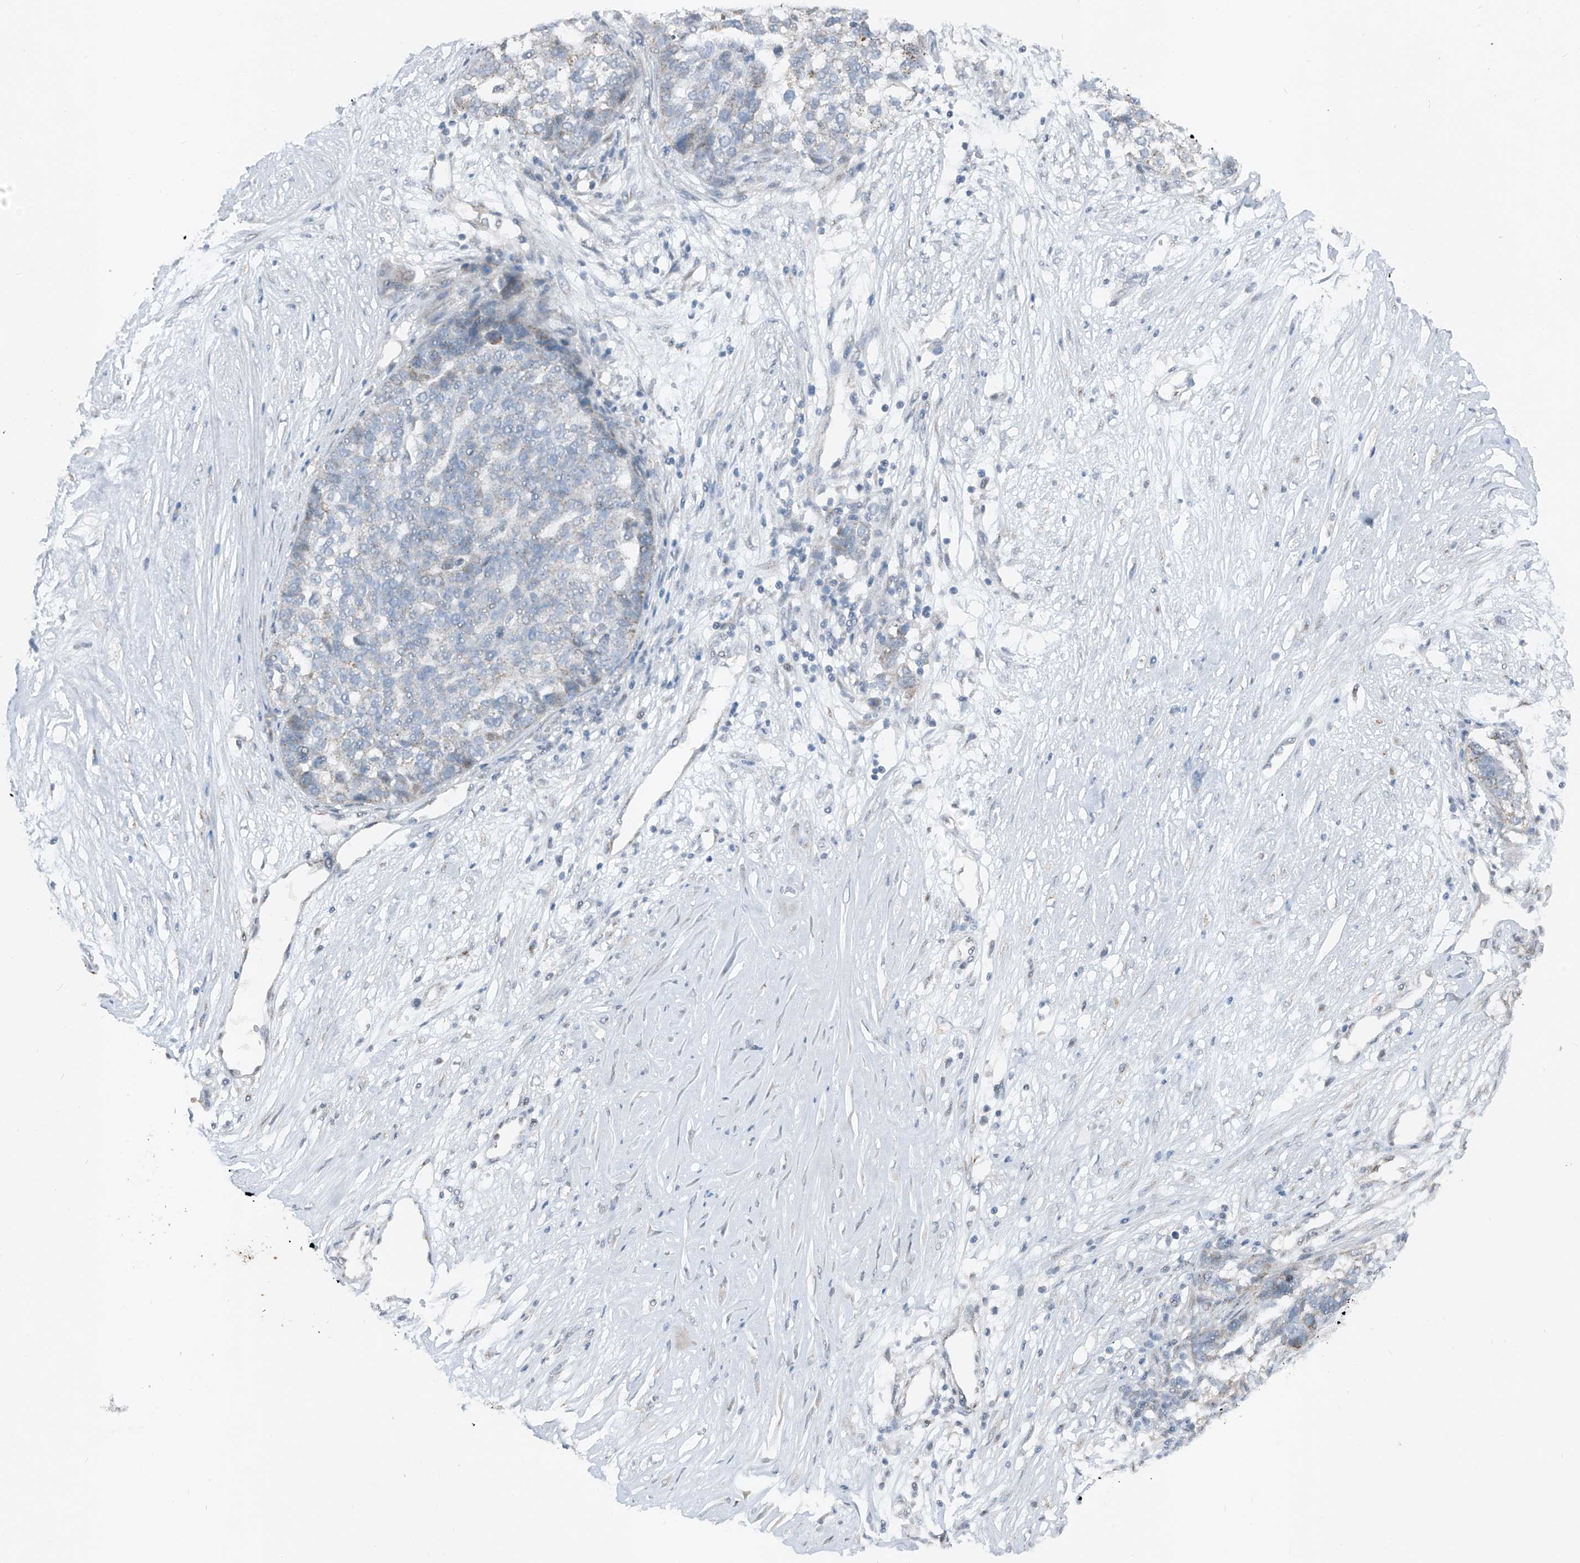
{"staining": {"intensity": "negative", "quantity": "none", "location": "none"}, "tissue": "ovarian cancer", "cell_type": "Tumor cells", "image_type": "cancer", "snomed": [{"axis": "morphology", "description": "Cystadenocarcinoma, serous, NOS"}, {"axis": "topography", "description": "Ovary"}], "caption": "IHC of human serous cystadenocarcinoma (ovarian) demonstrates no expression in tumor cells.", "gene": "DYRK1B", "patient": {"sex": "female", "age": 59}}